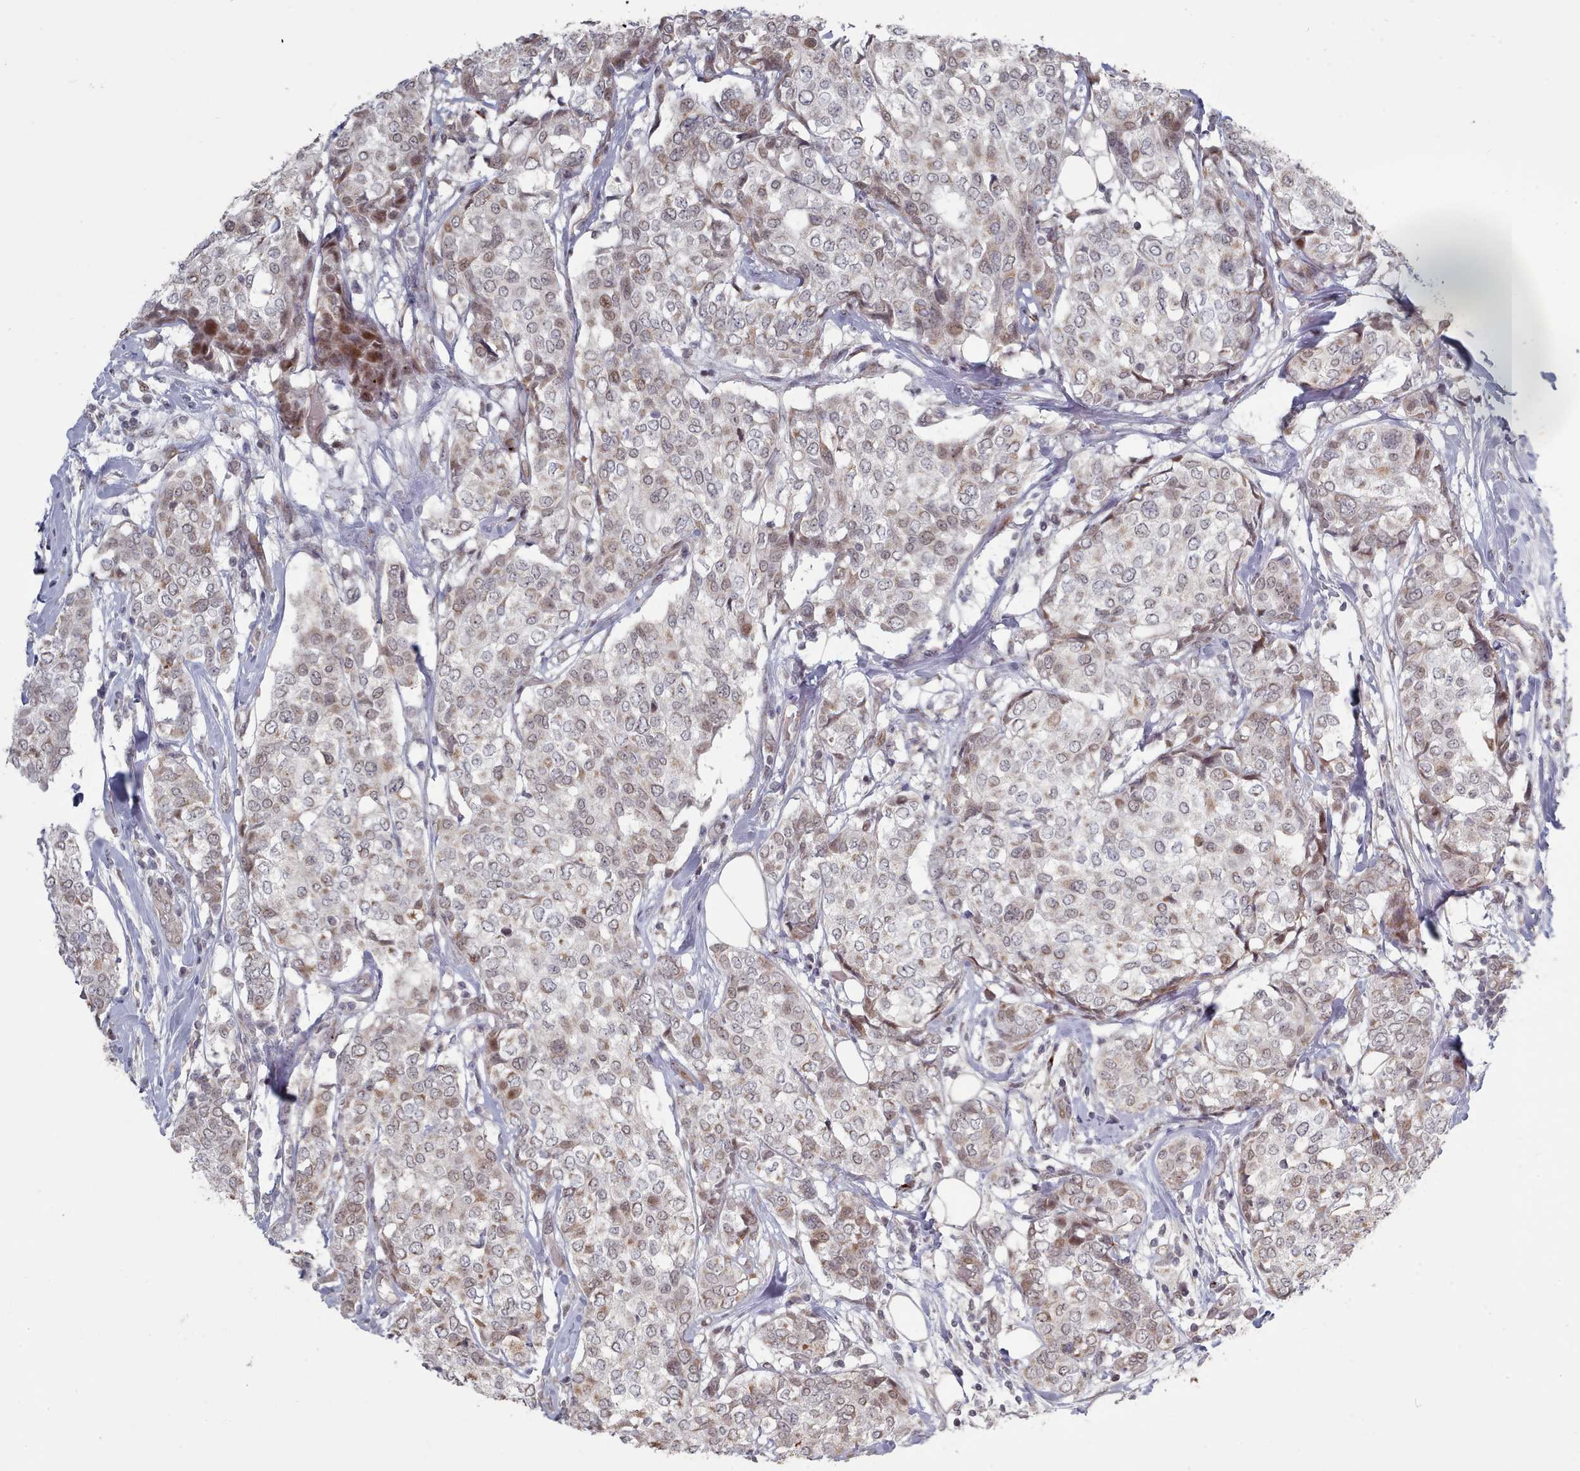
{"staining": {"intensity": "moderate", "quantity": "<25%", "location": "nuclear"}, "tissue": "breast cancer", "cell_type": "Tumor cells", "image_type": "cancer", "snomed": [{"axis": "morphology", "description": "Lobular carcinoma"}, {"axis": "topography", "description": "Breast"}], "caption": "Human breast lobular carcinoma stained for a protein (brown) displays moderate nuclear positive staining in approximately <25% of tumor cells.", "gene": "CPSF4", "patient": {"sex": "female", "age": 51}}